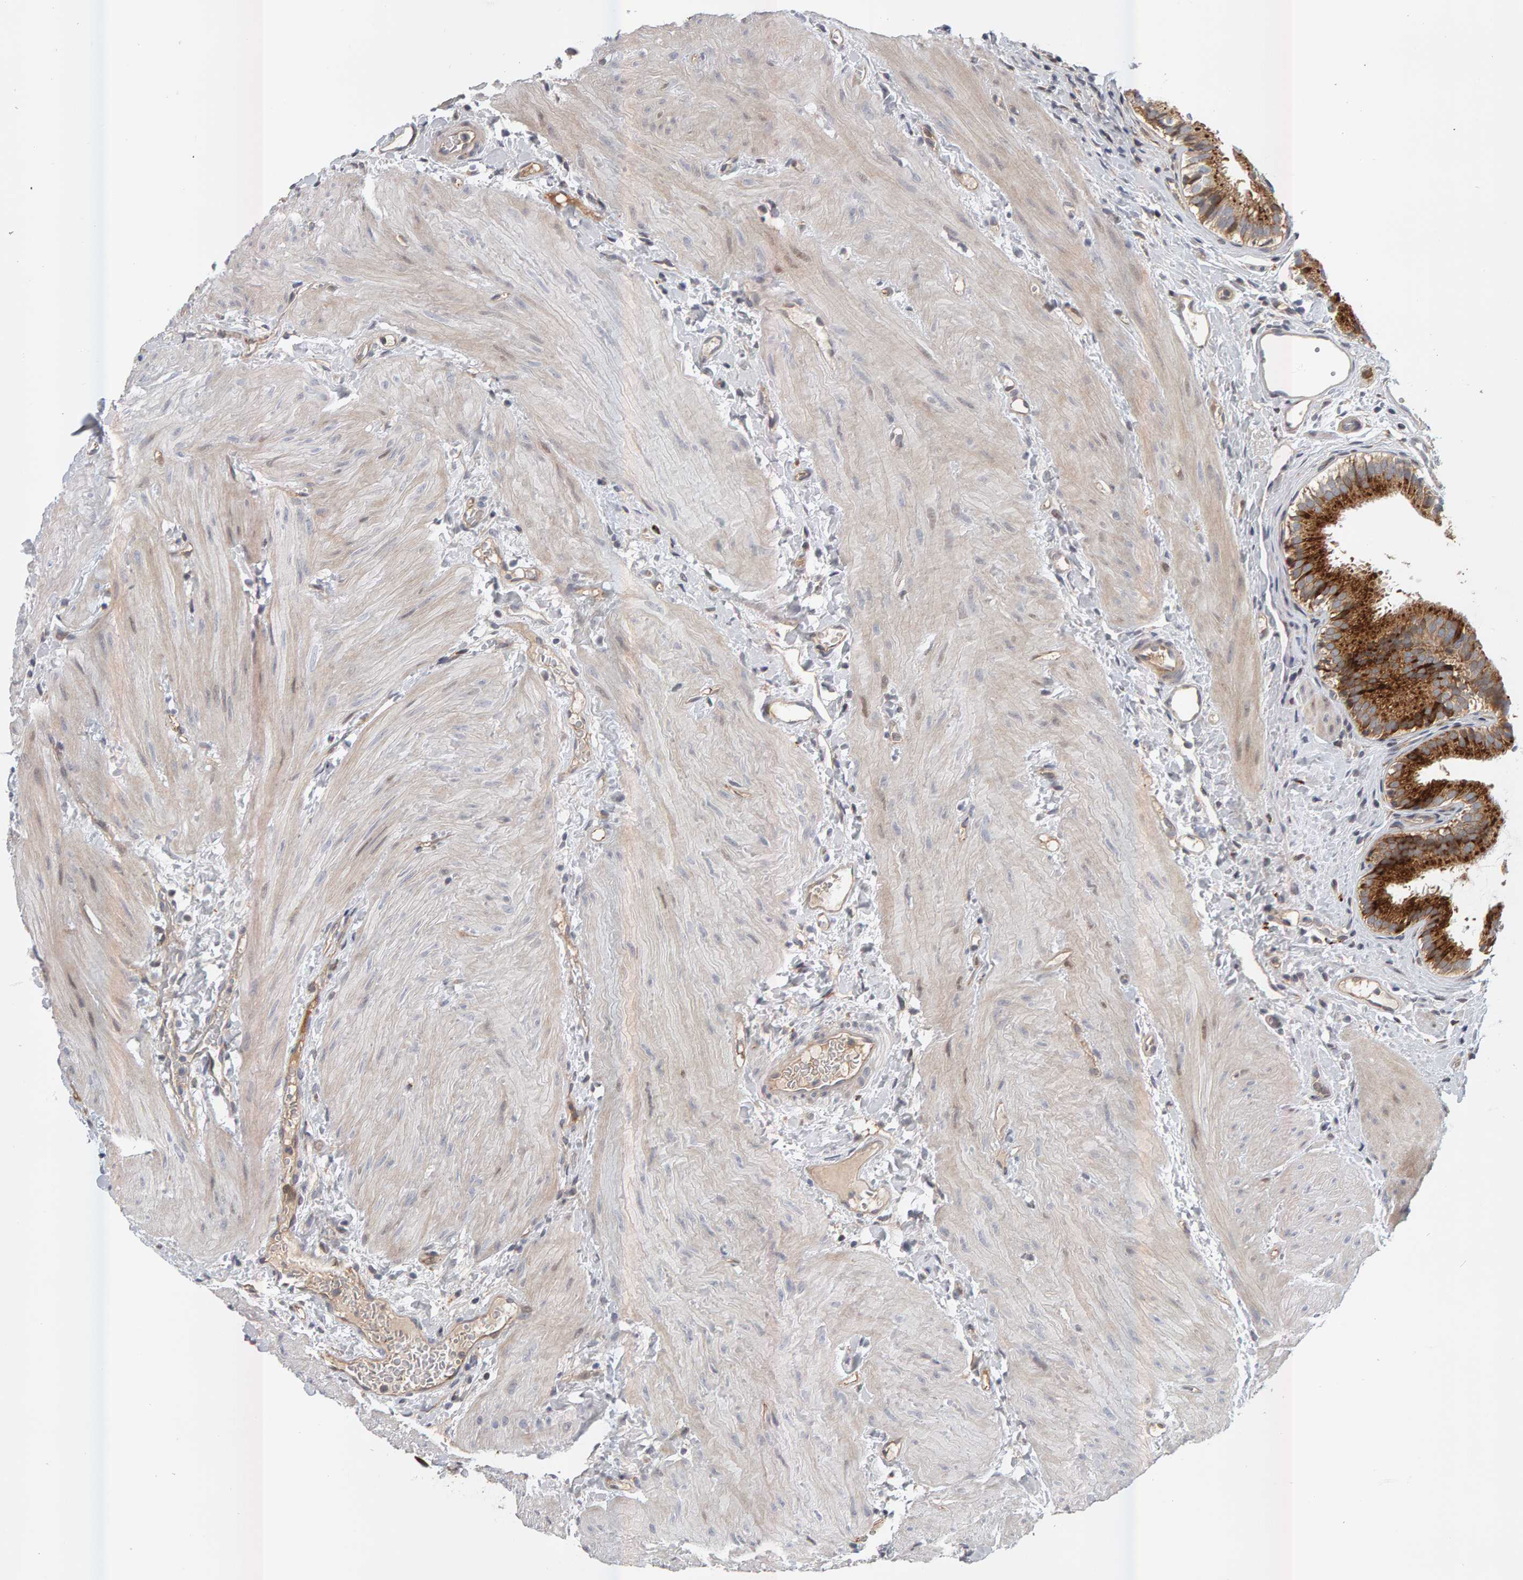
{"staining": {"intensity": "strong", "quantity": ">75%", "location": "cytoplasmic/membranous"}, "tissue": "gallbladder", "cell_type": "Glandular cells", "image_type": "normal", "snomed": [{"axis": "morphology", "description": "Normal tissue, NOS"}, {"axis": "topography", "description": "Gallbladder"}], "caption": "Immunohistochemical staining of normal human gallbladder demonstrates strong cytoplasmic/membranous protein positivity in approximately >75% of glandular cells.", "gene": "ZNF160", "patient": {"sex": "female", "age": 26}}